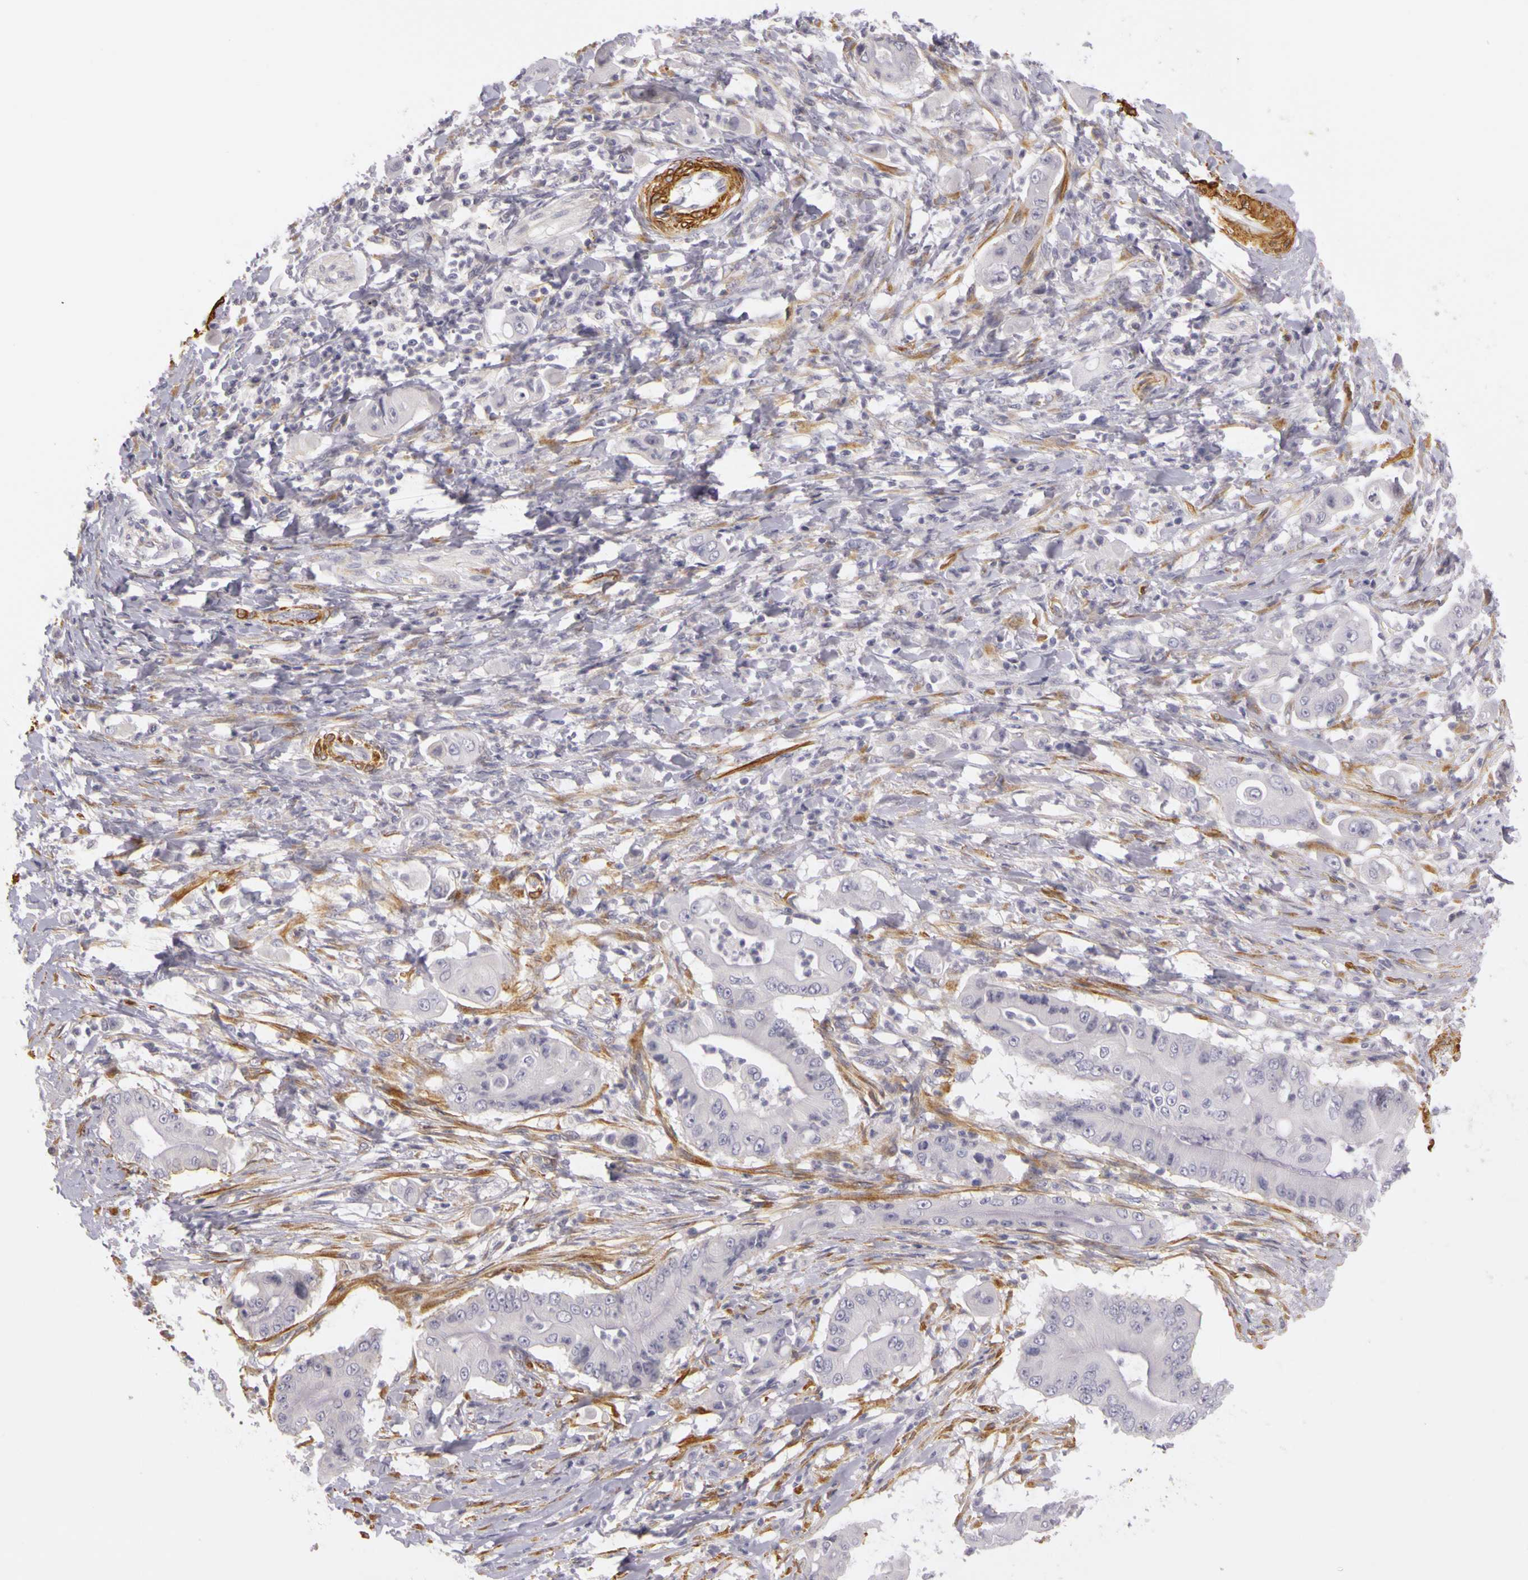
{"staining": {"intensity": "negative", "quantity": "none", "location": "none"}, "tissue": "pancreatic cancer", "cell_type": "Tumor cells", "image_type": "cancer", "snomed": [{"axis": "morphology", "description": "Adenocarcinoma, NOS"}, {"axis": "topography", "description": "Pancreas"}], "caption": "An immunohistochemistry (IHC) photomicrograph of pancreatic cancer is shown. There is no staining in tumor cells of pancreatic cancer.", "gene": "CNTN2", "patient": {"sex": "male", "age": 62}}